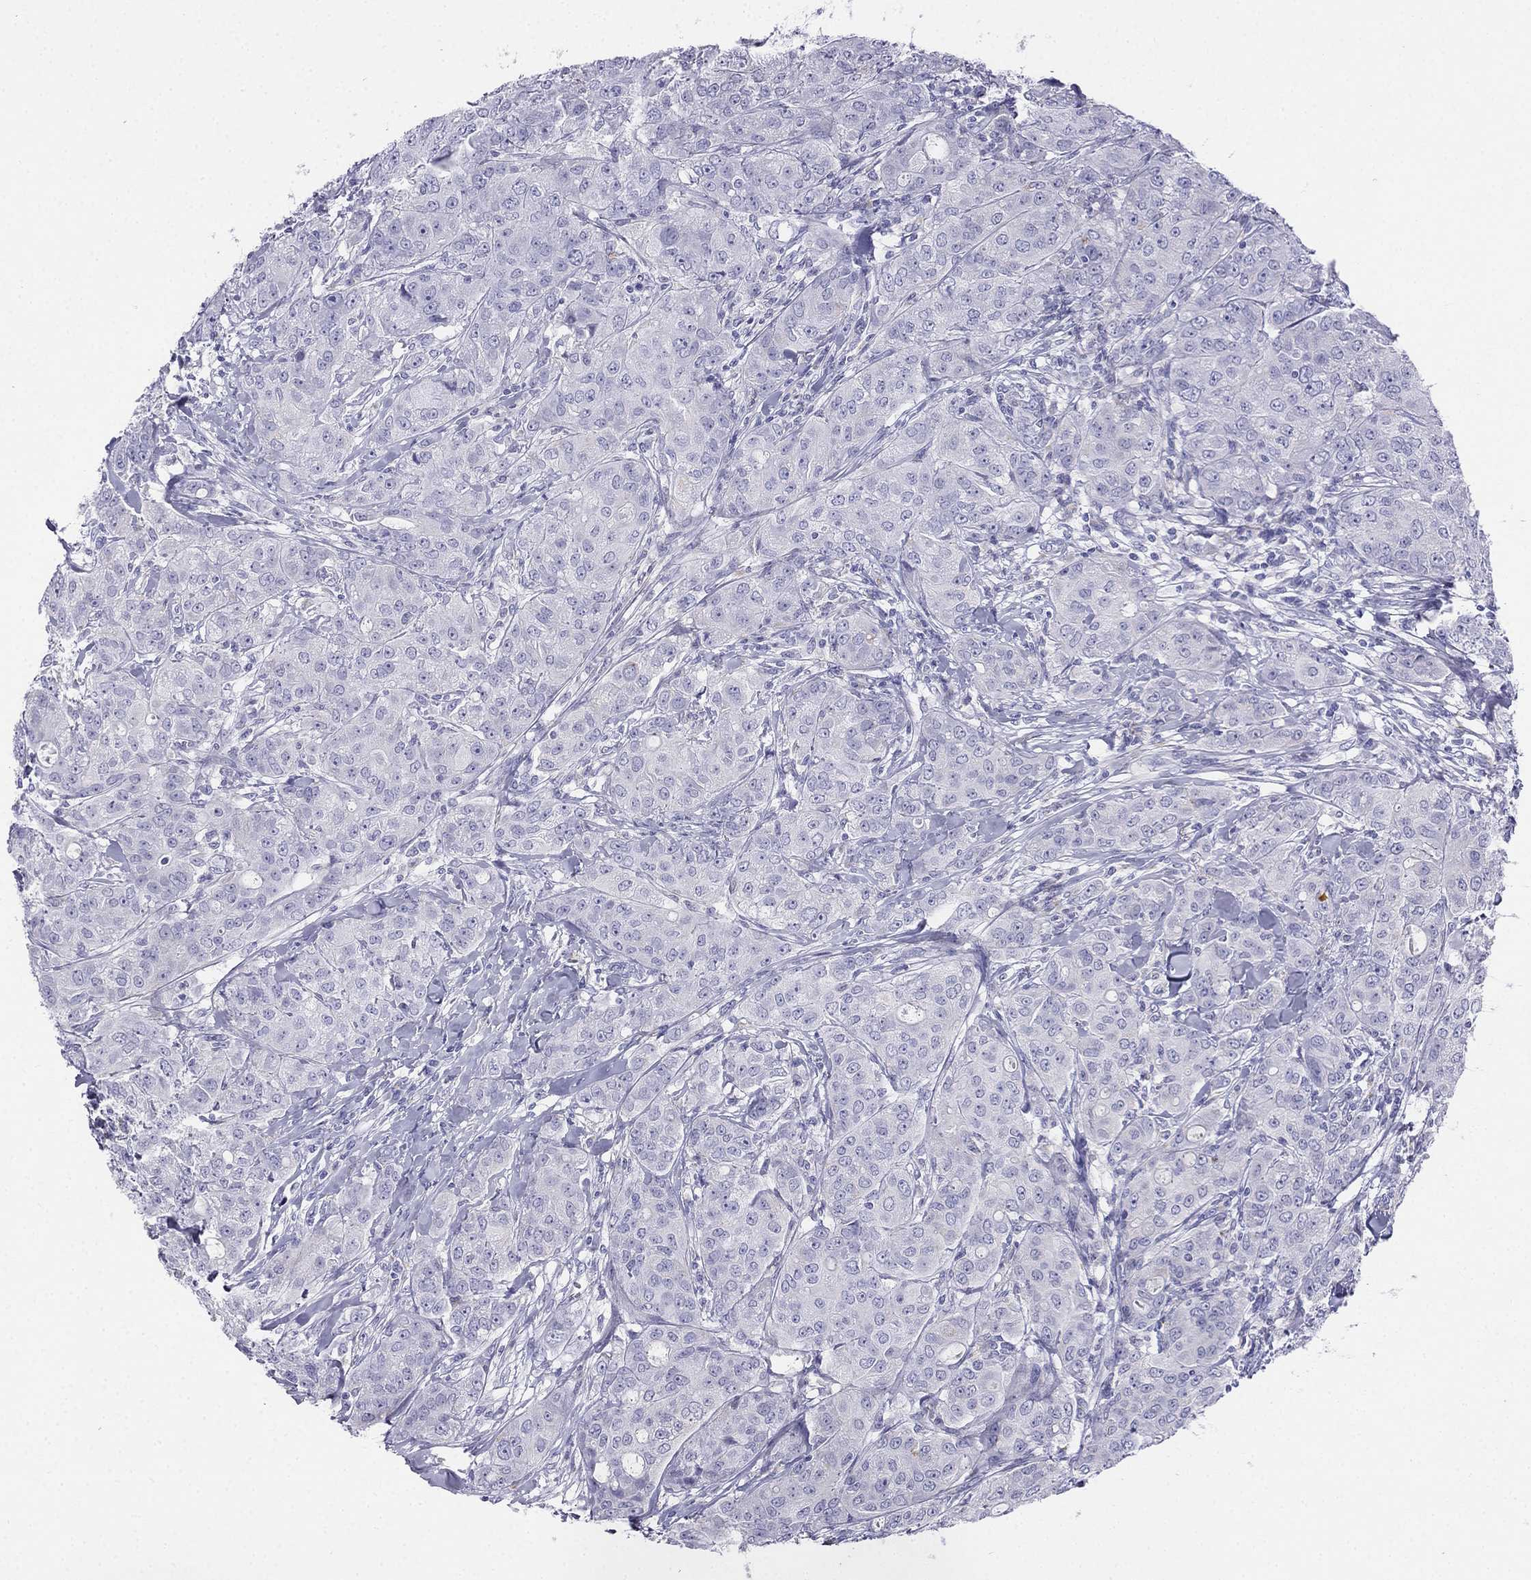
{"staining": {"intensity": "negative", "quantity": "none", "location": "none"}, "tissue": "breast cancer", "cell_type": "Tumor cells", "image_type": "cancer", "snomed": [{"axis": "morphology", "description": "Duct carcinoma"}, {"axis": "topography", "description": "Breast"}], "caption": "High magnification brightfield microscopy of intraductal carcinoma (breast) stained with DAB (brown) and counterstained with hematoxylin (blue): tumor cells show no significant positivity.", "gene": "ALOXE3", "patient": {"sex": "female", "age": 43}}